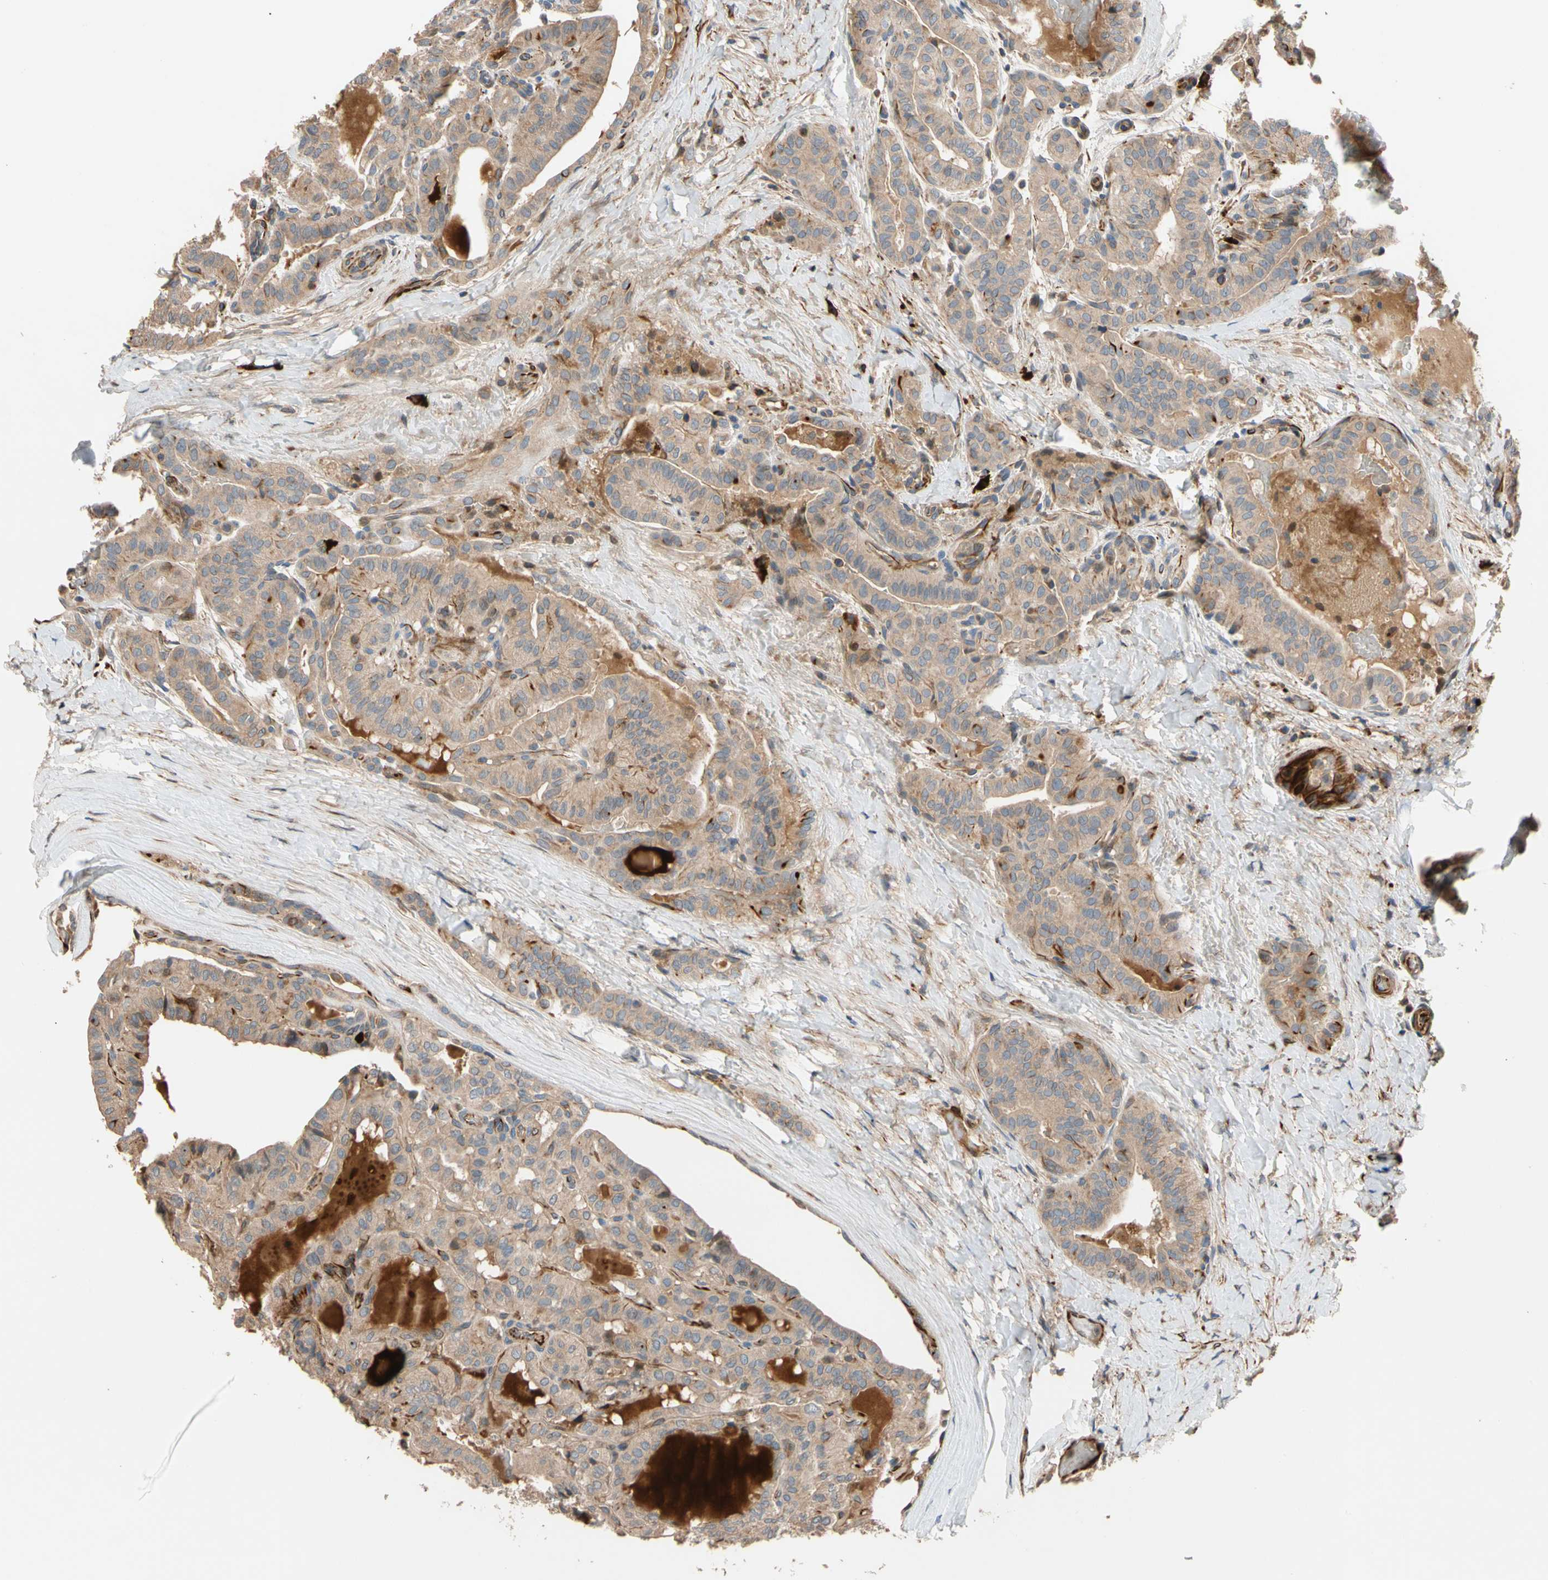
{"staining": {"intensity": "moderate", "quantity": ">75%", "location": "cytoplasmic/membranous"}, "tissue": "thyroid cancer", "cell_type": "Tumor cells", "image_type": "cancer", "snomed": [{"axis": "morphology", "description": "Papillary adenocarcinoma, NOS"}, {"axis": "topography", "description": "Thyroid gland"}], "caption": "Immunohistochemical staining of thyroid papillary adenocarcinoma demonstrates moderate cytoplasmic/membranous protein staining in approximately >75% of tumor cells.", "gene": "FGD6", "patient": {"sex": "male", "age": 77}}